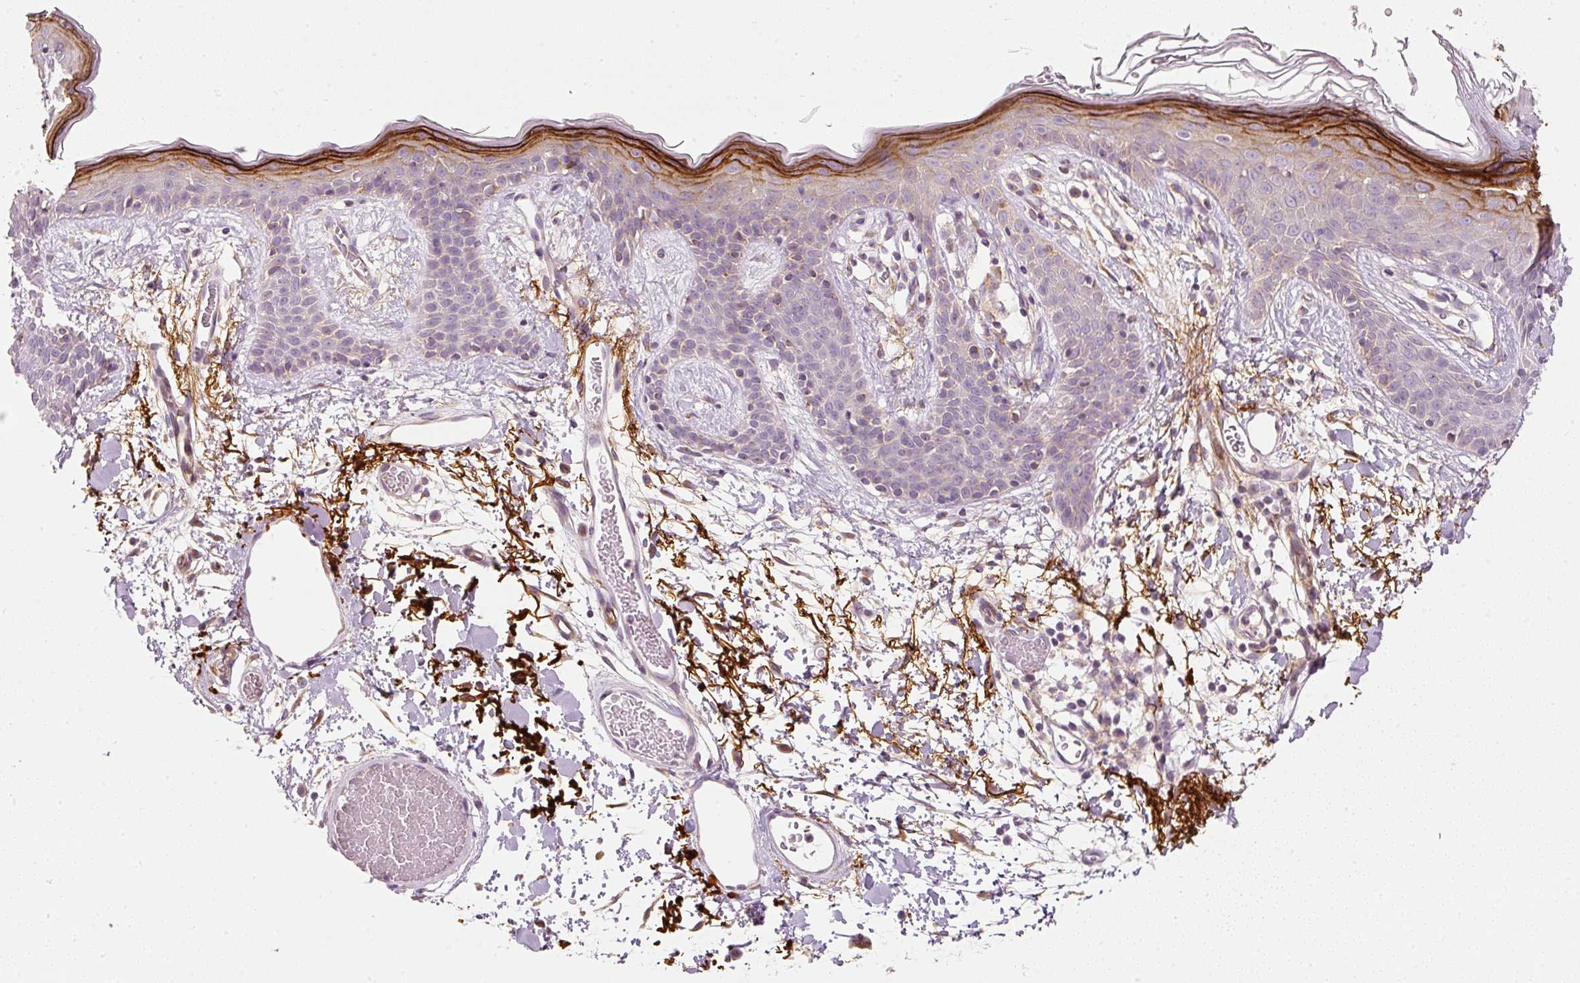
{"staining": {"intensity": "moderate", "quantity": "25%-75%", "location": "cytoplasmic/membranous"}, "tissue": "skin", "cell_type": "Fibroblasts", "image_type": "normal", "snomed": [{"axis": "morphology", "description": "Normal tissue, NOS"}, {"axis": "topography", "description": "Skin"}], "caption": "A high-resolution photomicrograph shows immunohistochemistry (IHC) staining of unremarkable skin, which demonstrates moderate cytoplasmic/membranous positivity in about 25%-75% of fibroblasts.", "gene": "RNF167", "patient": {"sex": "male", "age": 79}}